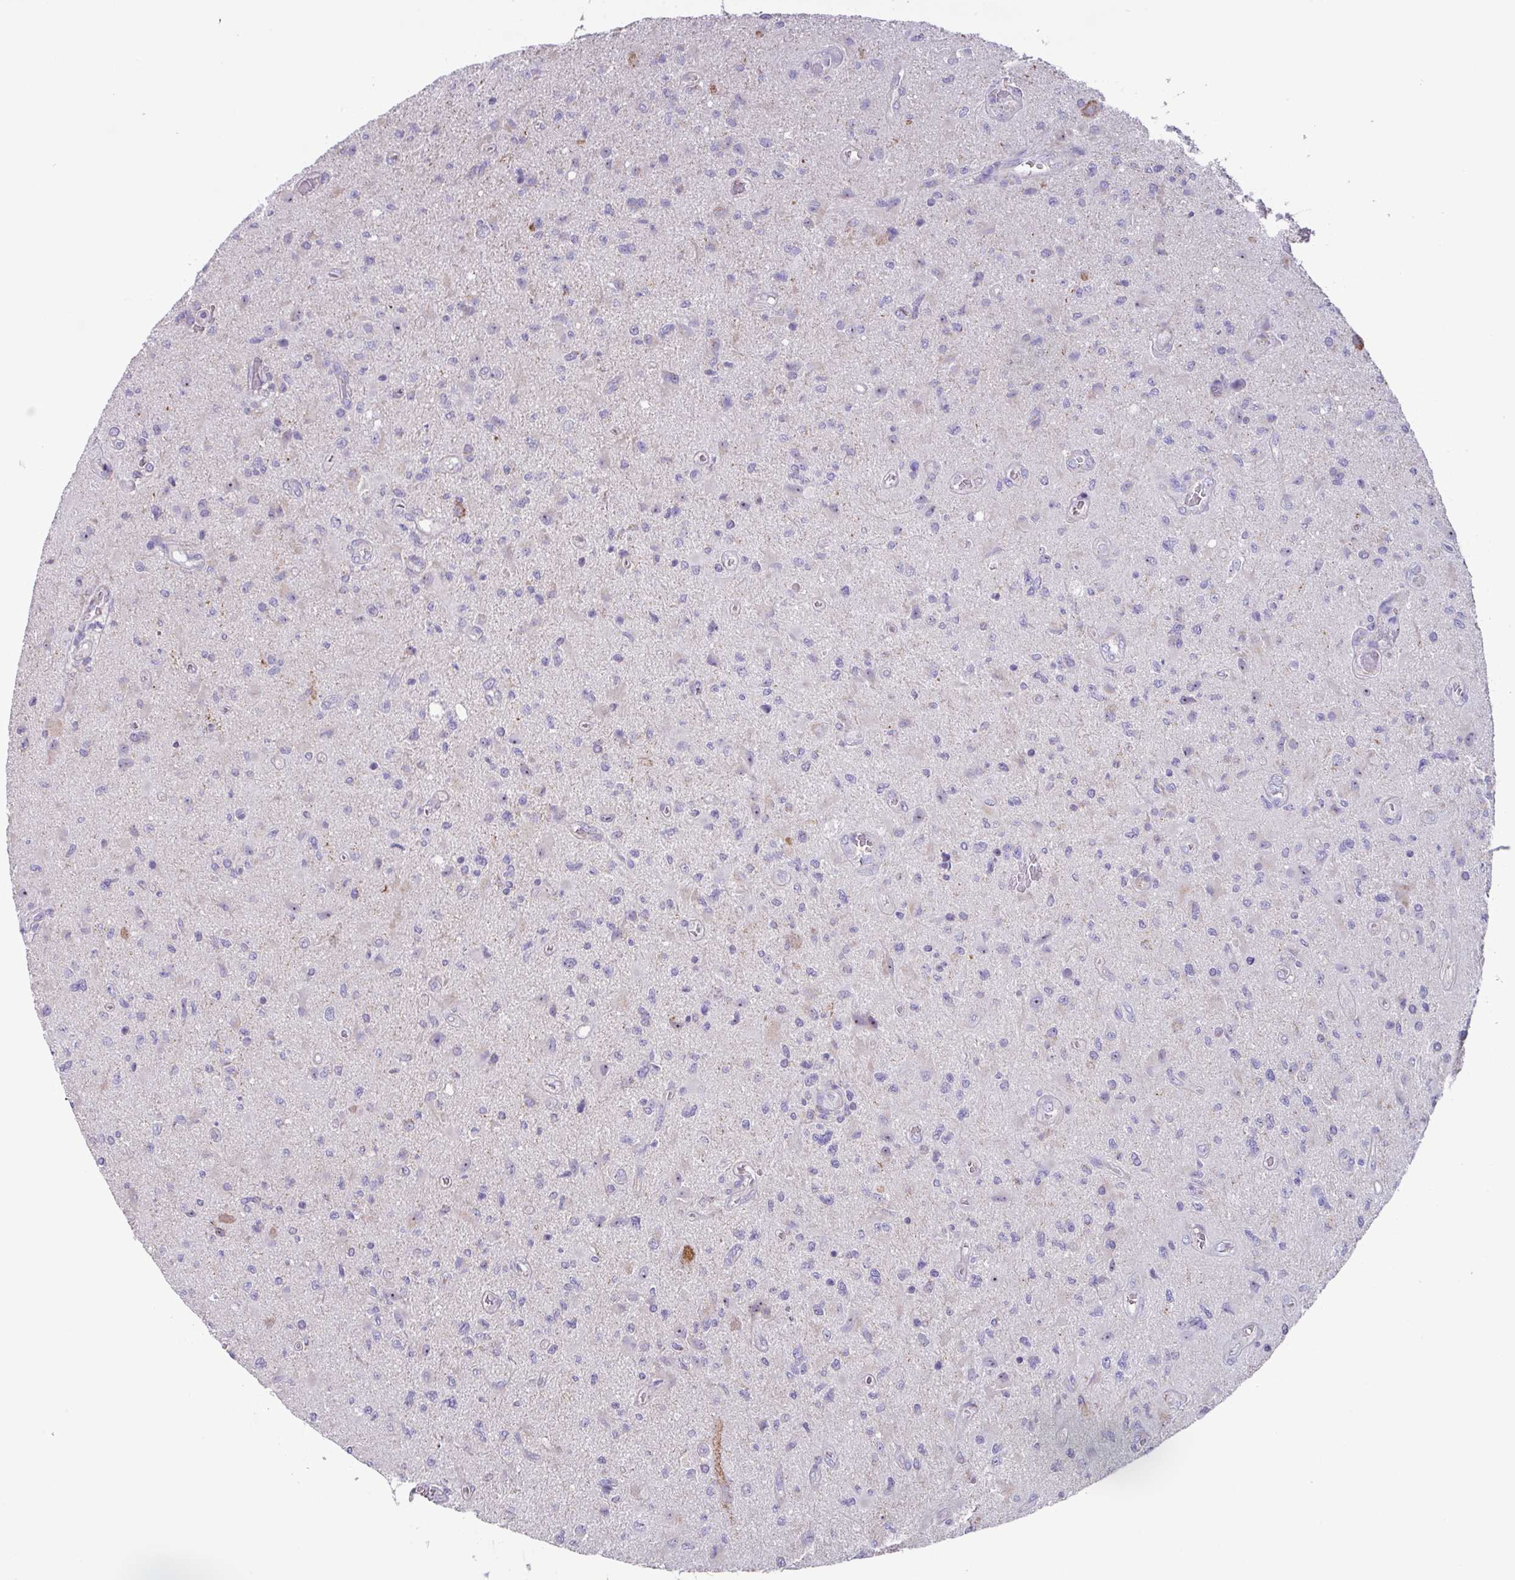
{"staining": {"intensity": "negative", "quantity": "none", "location": "none"}, "tissue": "glioma", "cell_type": "Tumor cells", "image_type": "cancer", "snomed": [{"axis": "morphology", "description": "Glioma, malignant, High grade"}, {"axis": "topography", "description": "Brain"}], "caption": "An image of glioma stained for a protein reveals no brown staining in tumor cells.", "gene": "MT-ND4", "patient": {"sex": "male", "age": 67}}